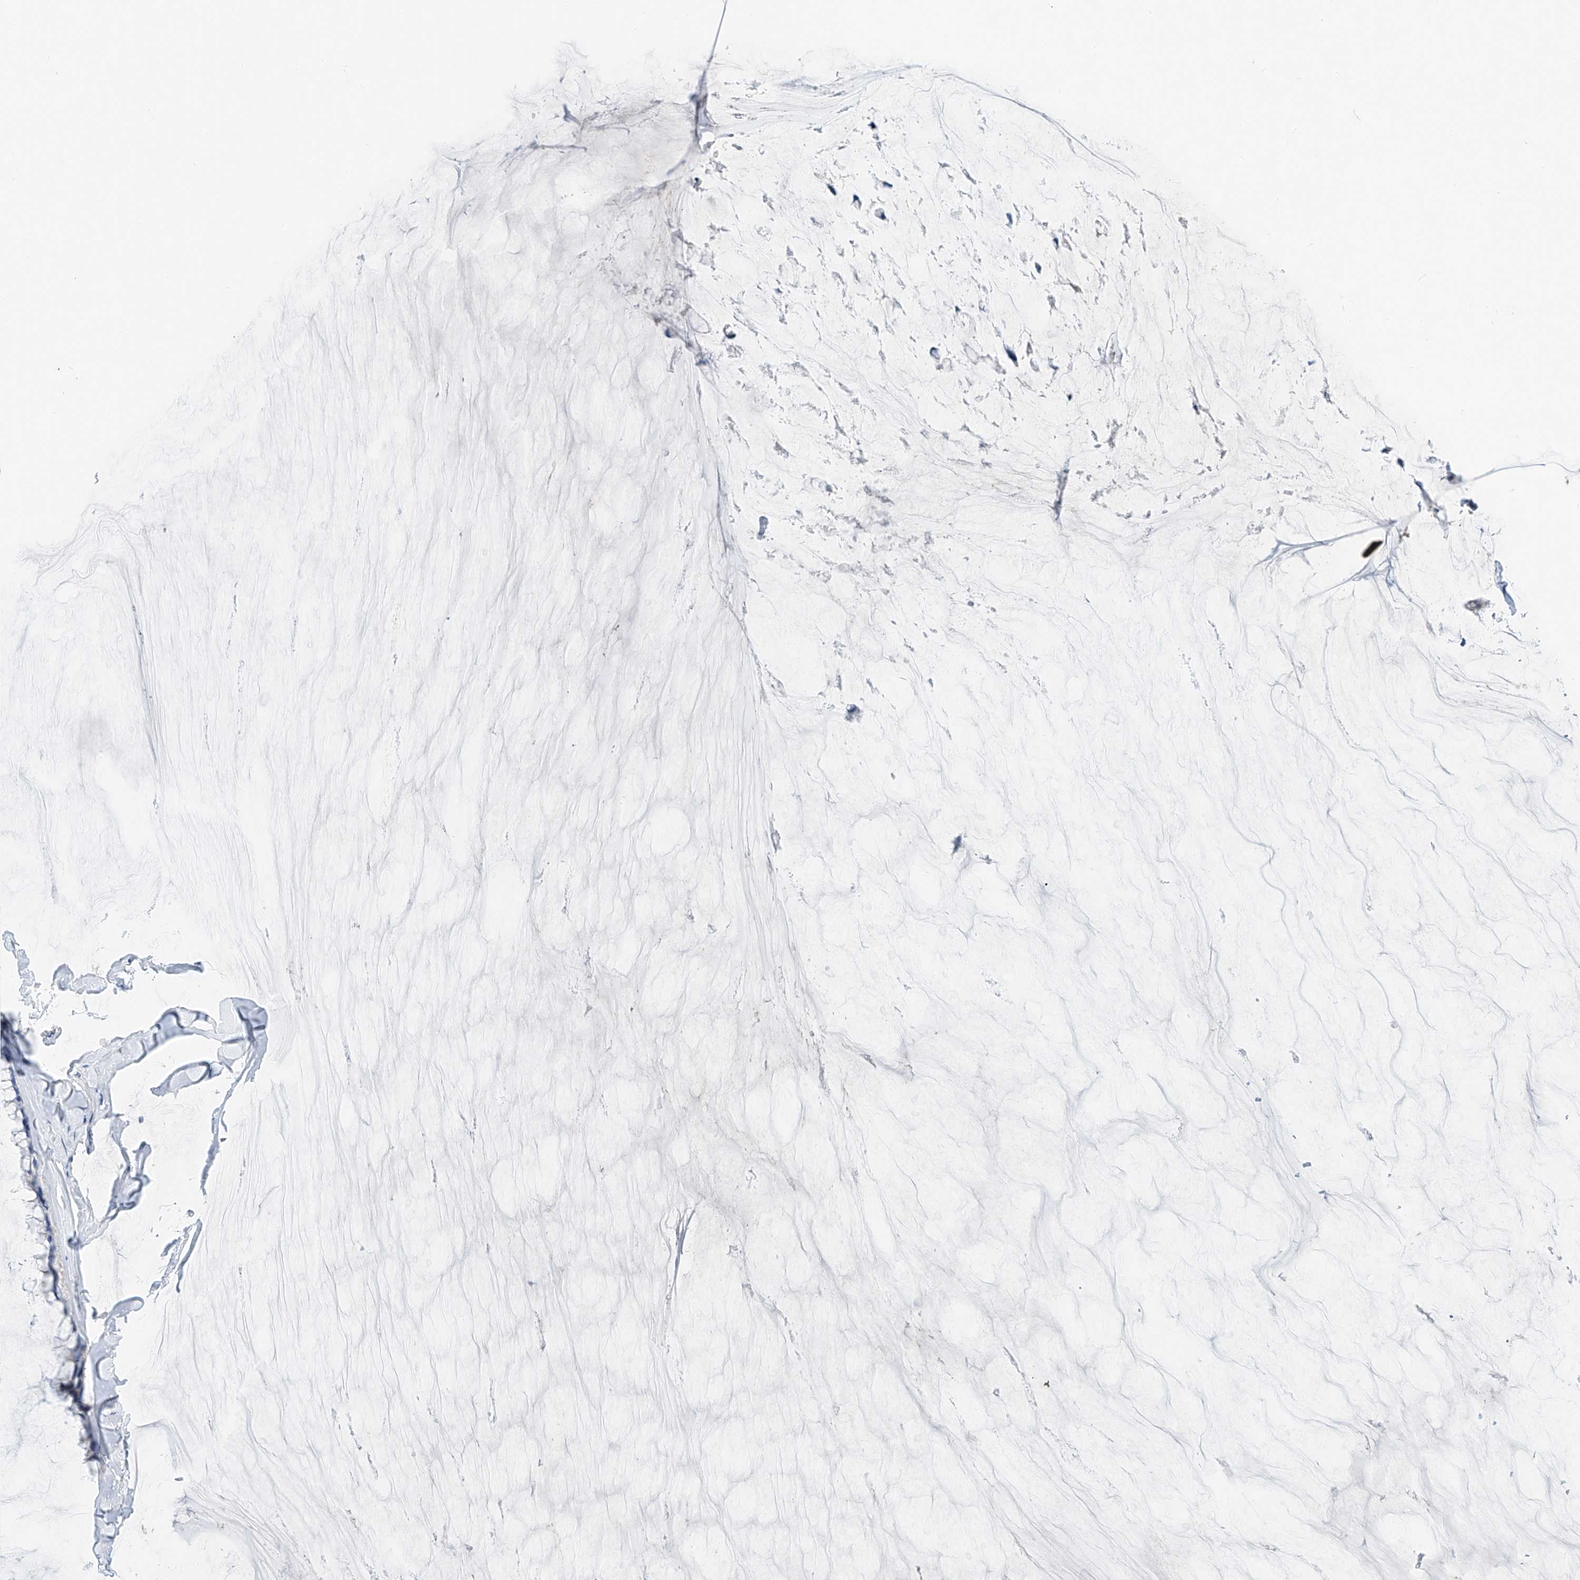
{"staining": {"intensity": "negative", "quantity": "none", "location": "none"}, "tissue": "ovarian cancer", "cell_type": "Tumor cells", "image_type": "cancer", "snomed": [{"axis": "morphology", "description": "Cystadenocarcinoma, mucinous, NOS"}, {"axis": "topography", "description": "Ovary"}], "caption": "This is an immunohistochemistry histopathology image of human ovarian cancer. There is no positivity in tumor cells.", "gene": "KLF15", "patient": {"sex": "female", "age": 39}}